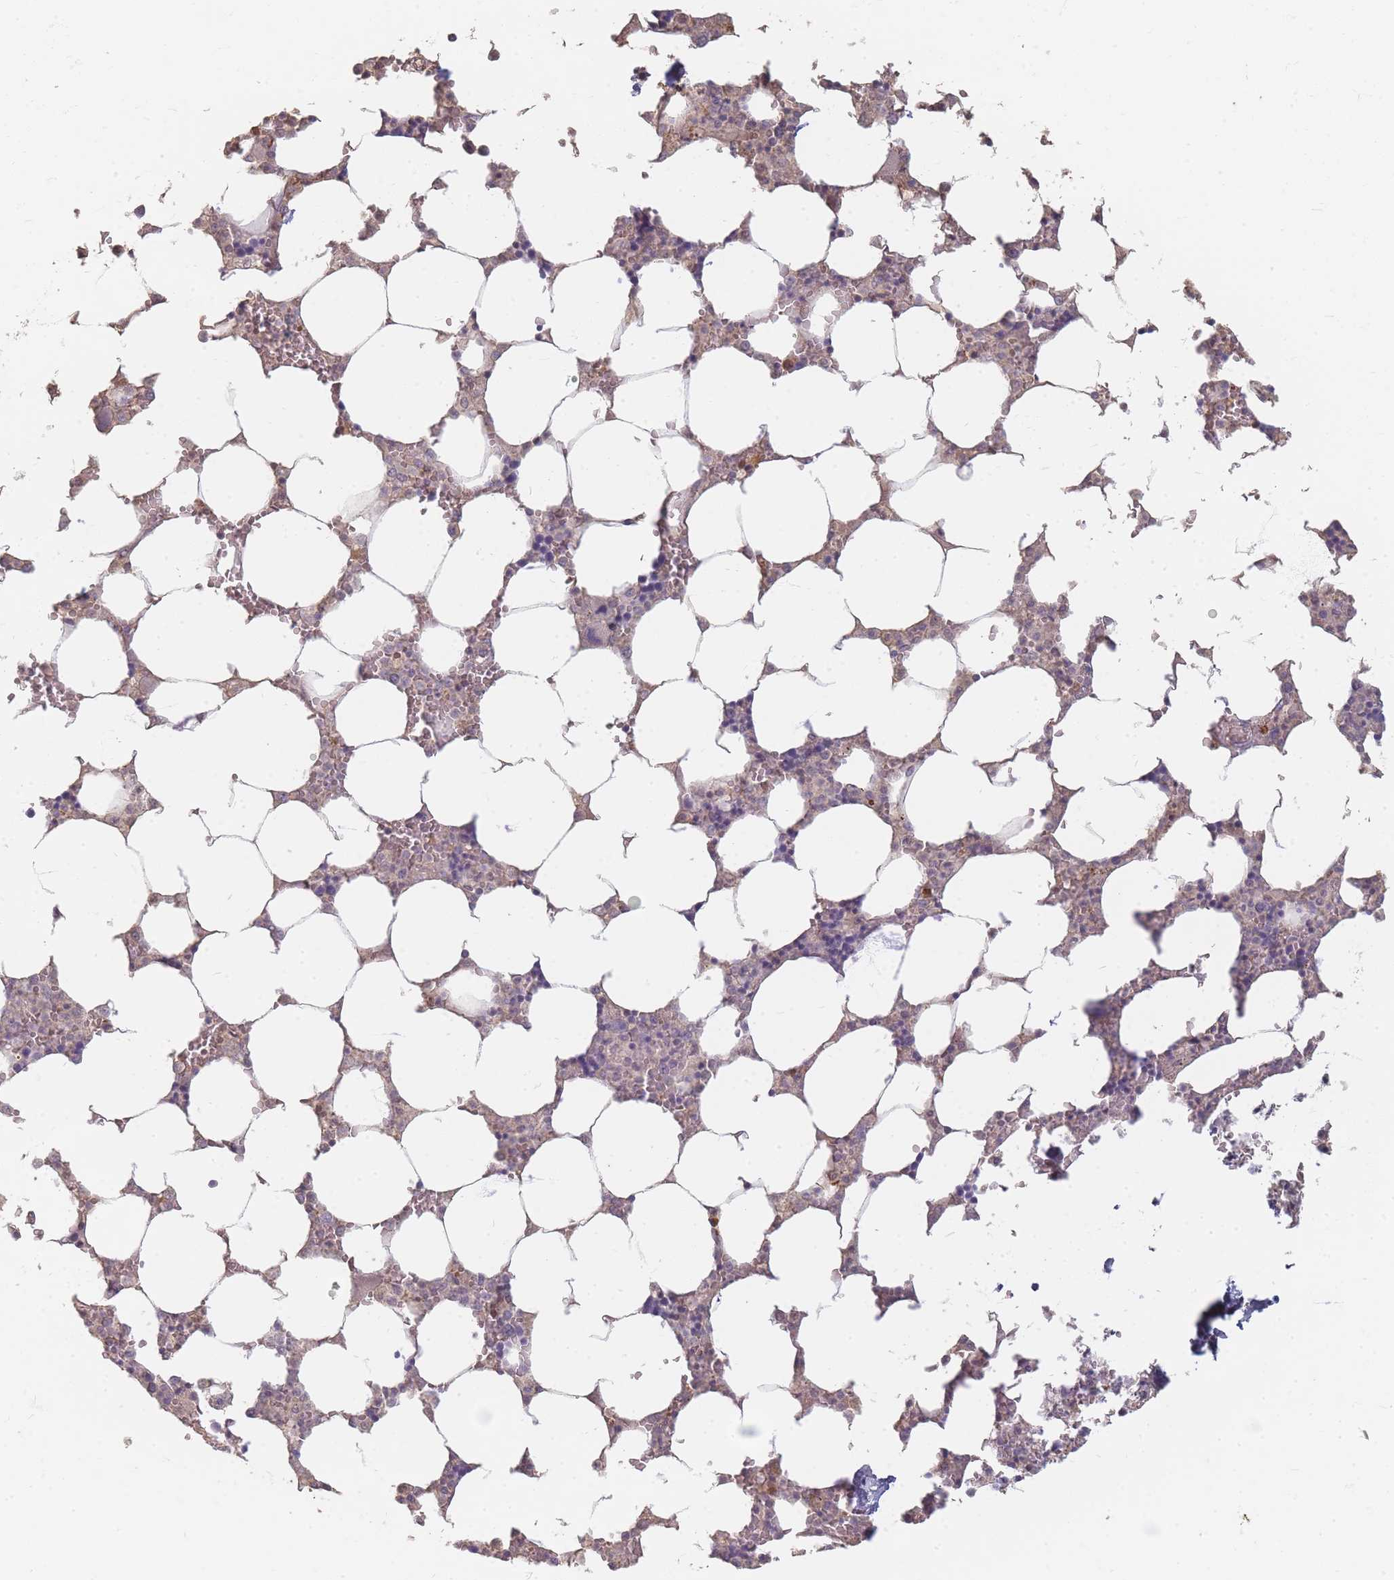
{"staining": {"intensity": "negative", "quantity": "none", "location": "none"}, "tissue": "bone marrow", "cell_type": "Hematopoietic cells", "image_type": "normal", "snomed": [{"axis": "morphology", "description": "Normal tissue, NOS"}, {"axis": "topography", "description": "Bone marrow"}], "caption": "Protein analysis of normal bone marrow demonstrates no significant expression in hematopoietic cells. (DAB (3,3'-diaminobenzidine) immunohistochemistry, high magnification).", "gene": "RFTN1", "patient": {"sex": "male", "age": 64}}